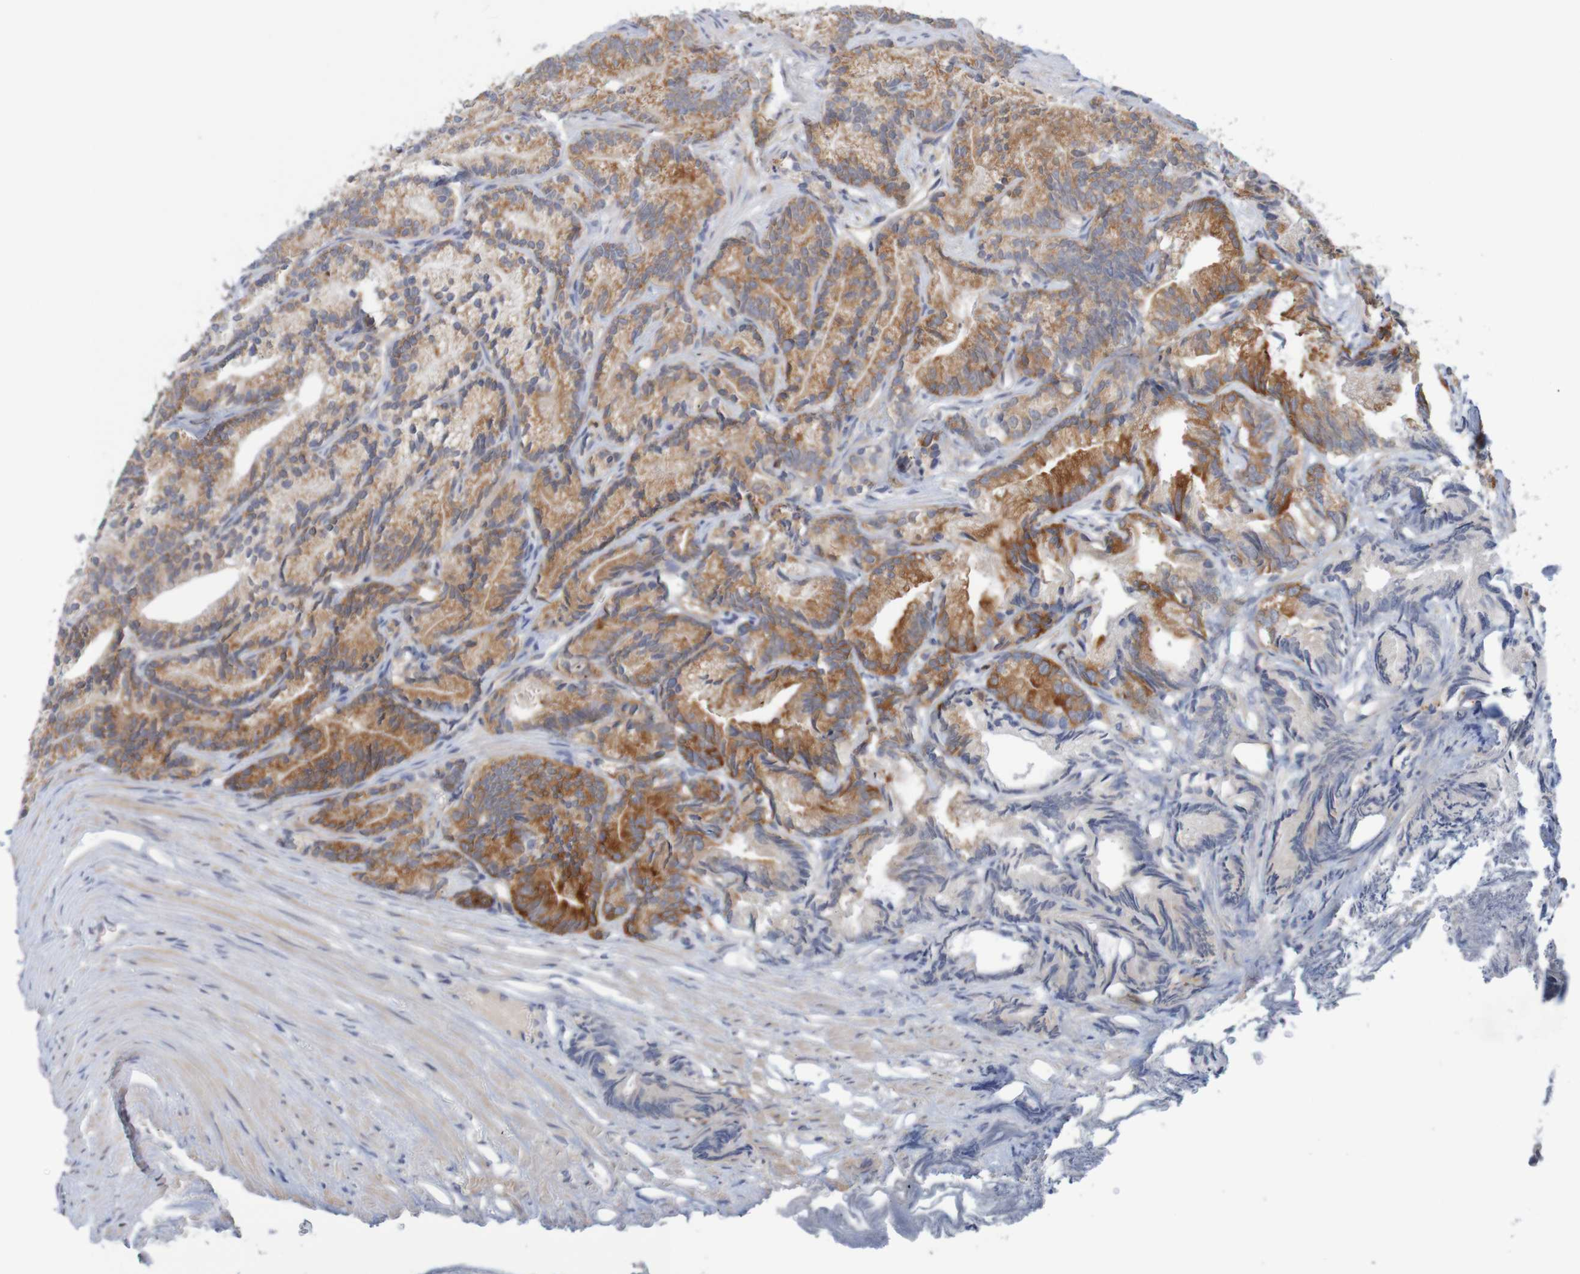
{"staining": {"intensity": "strong", "quantity": "25%-75%", "location": "cytoplasmic/membranous"}, "tissue": "prostate cancer", "cell_type": "Tumor cells", "image_type": "cancer", "snomed": [{"axis": "morphology", "description": "Adenocarcinoma, Low grade"}, {"axis": "topography", "description": "Prostate"}], "caption": "IHC photomicrograph of neoplastic tissue: human prostate cancer (low-grade adenocarcinoma) stained using IHC shows high levels of strong protein expression localized specifically in the cytoplasmic/membranous of tumor cells, appearing as a cytoplasmic/membranous brown color.", "gene": "NAV2", "patient": {"sex": "male", "age": 89}}